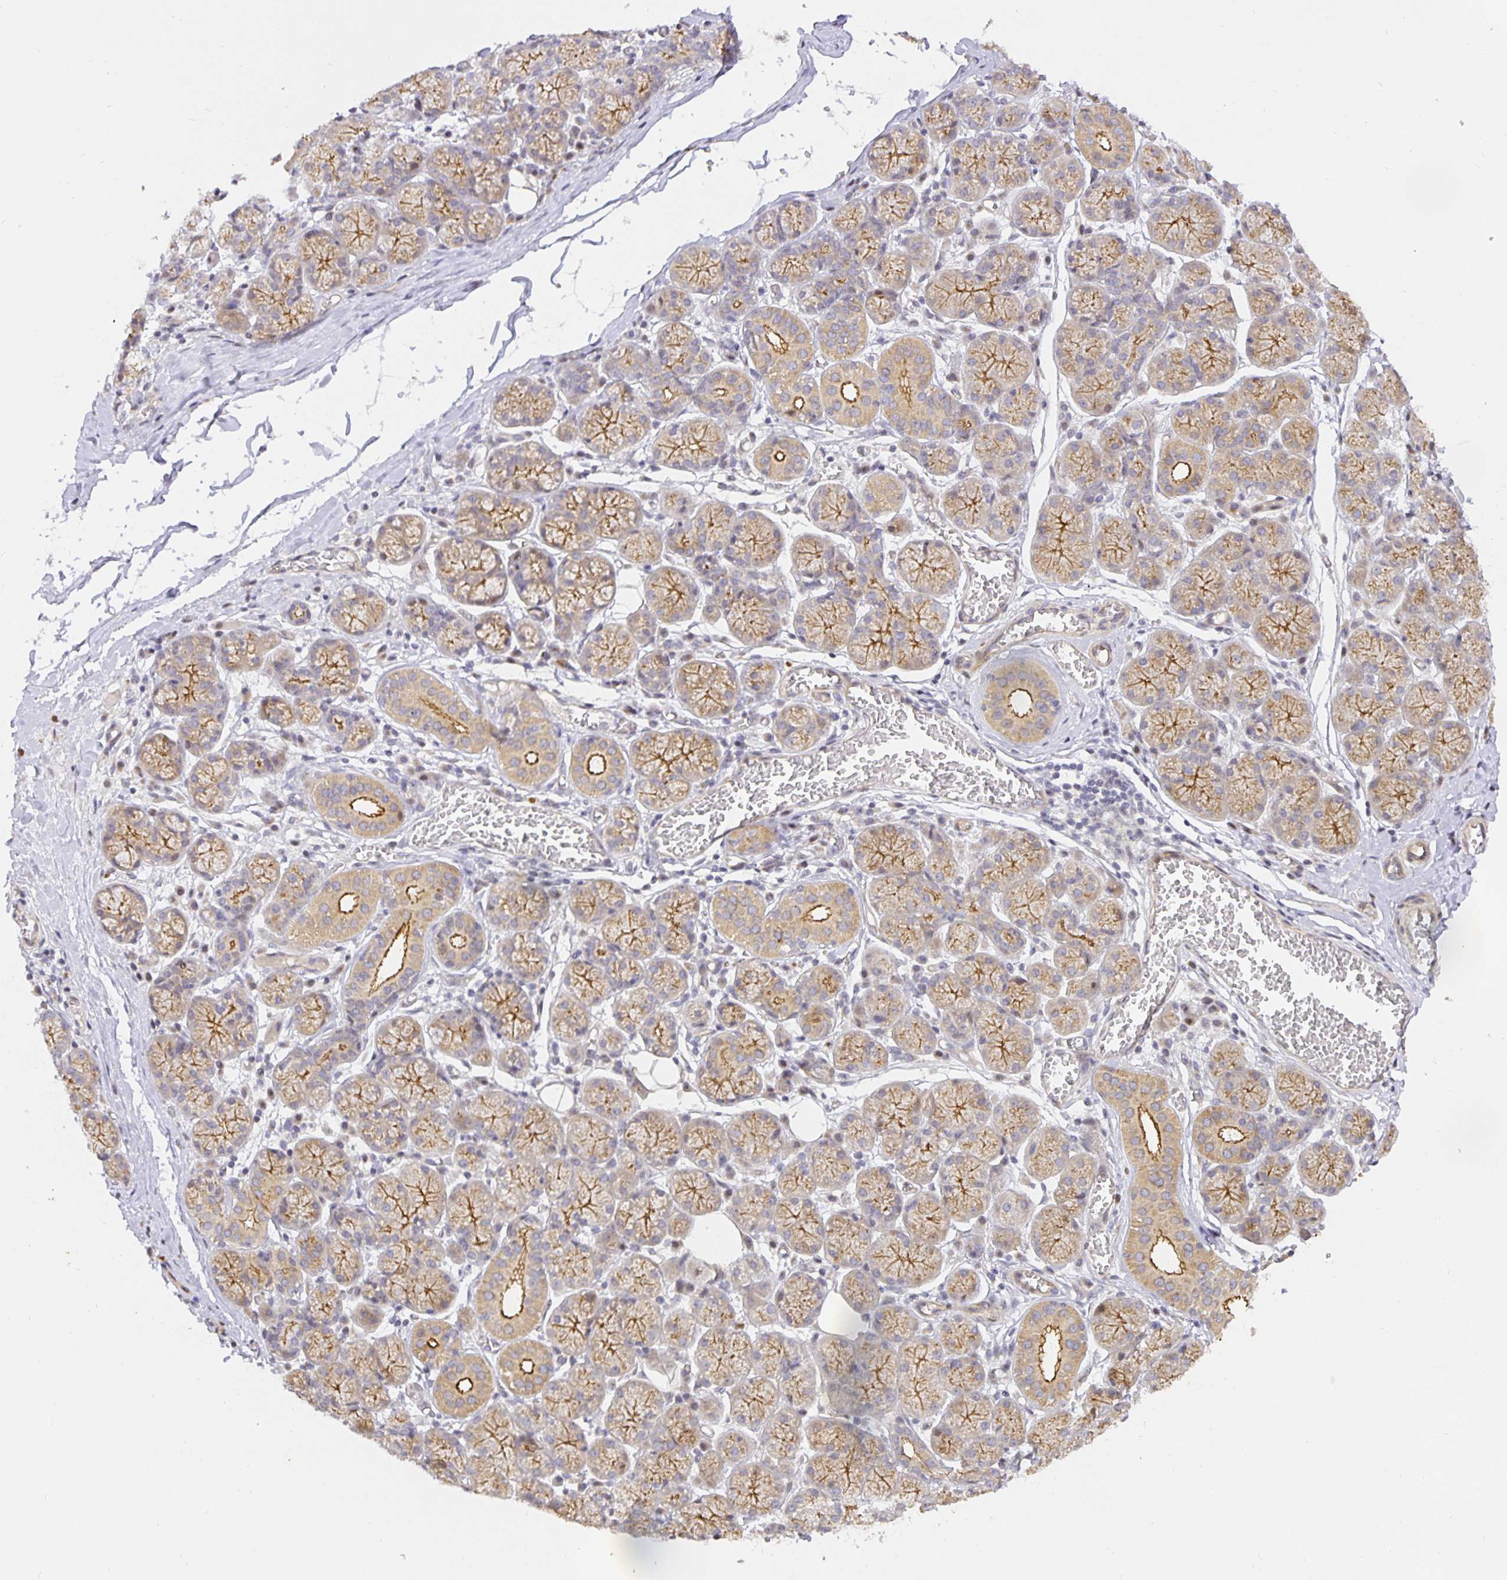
{"staining": {"intensity": "moderate", "quantity": ">75%", "location": "cytoplasmic/membranous"}, "tissue": "salivary gland", "cell_type": "Glandular cells", "image_type": "normal", "snomed": [{"axis": "morphology", "description": "Normal tissue, NOS"}, {"axis": "topography", "description": "Salivary gland"}], "caption": "Protein expression analysis of benign human salivary gland reveals moderate cytoplasmic/membranous positivity in about >75% of glandular cells.", "gene": "TJP3", "patient": {"sex": "female", "age": 24}}